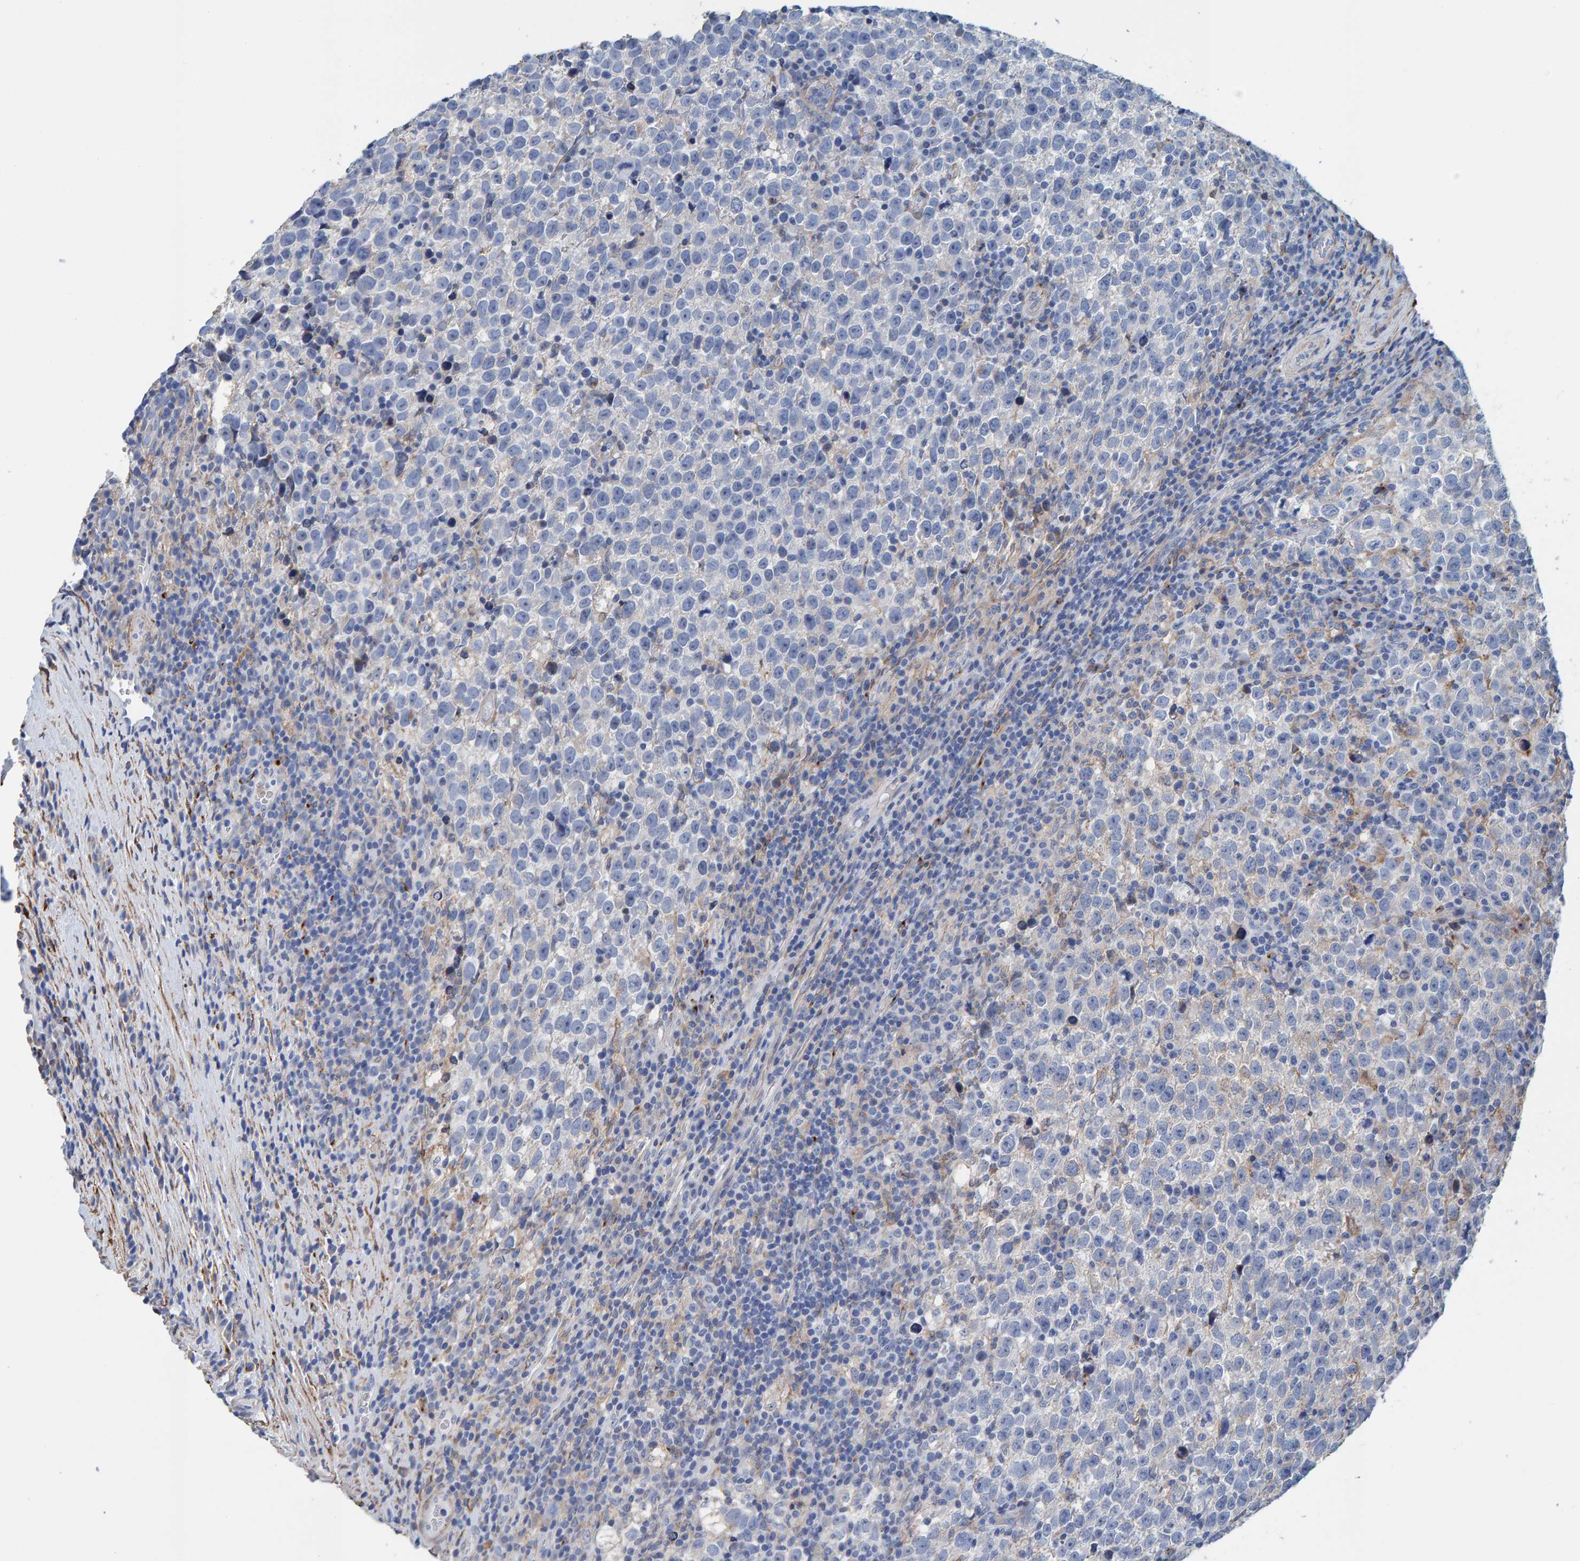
{"staining": {"intensity": "negative", "quantity": "none", "location": "none"}, "tissue": "testis cancer", "cell_type": "Tumor cells", "image_type": "cancer", "snomed": [{"axis": "morphology", "description": "Normal tissue, NOS"}, {"axis": "morphology", "description": "Seminoma, NOS"}, {"axis": "topography", "description": "Testis"}], "caption": "DAB (3,3'-diaminobenzidine) immunohistochemical staining of testis cancer displays no significant expression in tumor cells. (IHC, brightfield microscopy, high magnification).", "gene": "LRP1", "patient": {"sex": "male", "age": 43}}